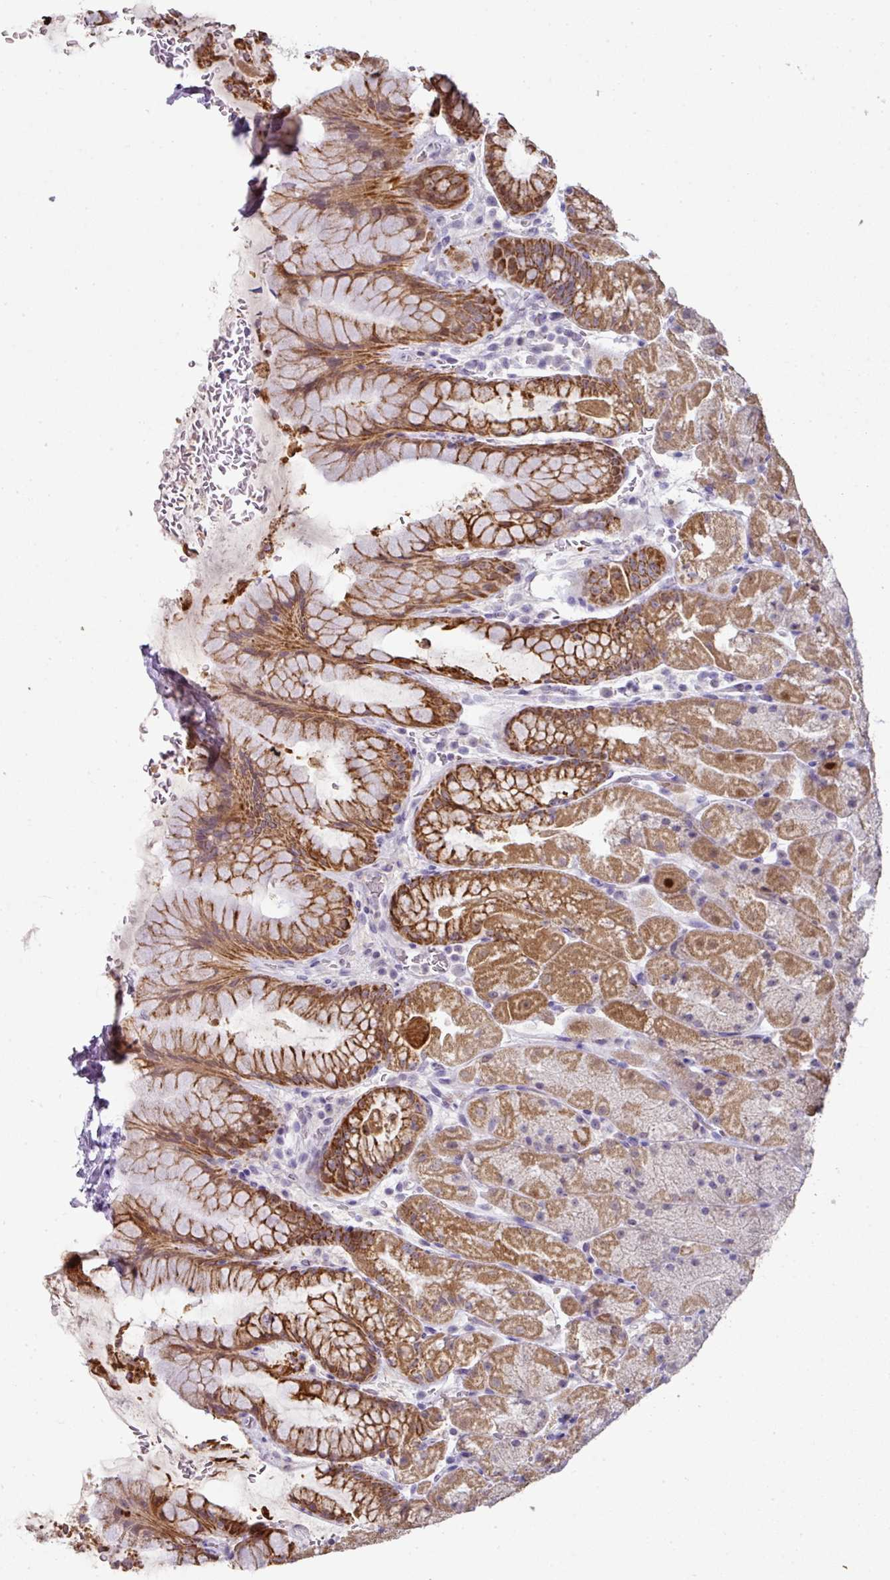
{"staining": {"intensity": "moderate", "quantity": "25%-75%", "location": "cytoplasmic/membranous"}, "tissue": "stomach", "cell_type": "Glandular cells", "image_type": "normal", "snomed": [{"axis": "morphology", "description": "Normal tissue, NOS"}, {"axis": "topography", "description": "Stomach, upper"}, {"axis": "topography", "description": "Stomach, lower"}], "caption": "High-power microscopy captured an immunohistochemistry histopathology image of normal stomach, revealing moderate cytoplasmic/membranous expression in approximately 25%-75% of glandular cells.", "gene": "ANKRD18A", "patient": {"sex": "male", "age": 67}}